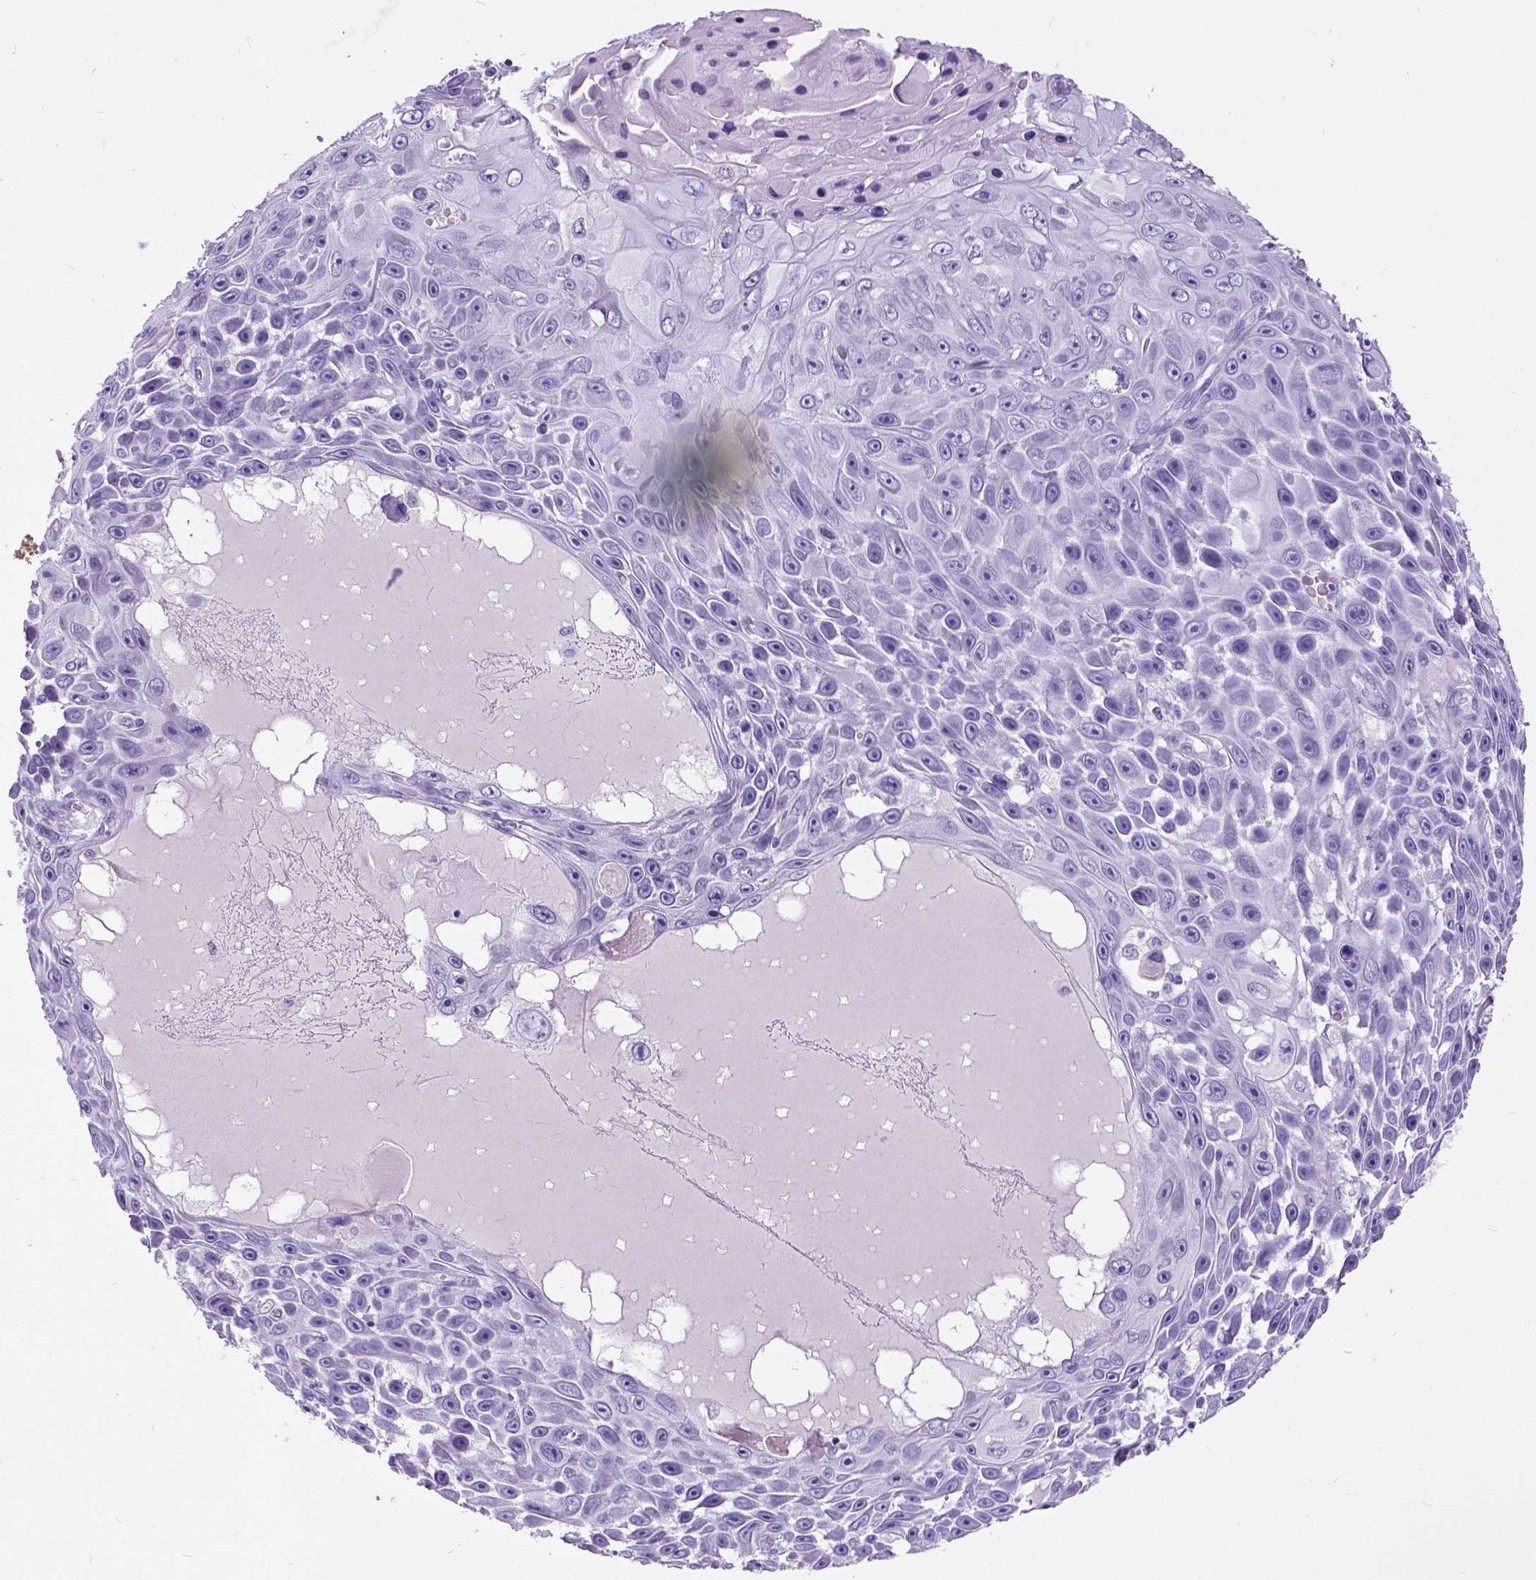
{"staining": {"intensity": "negative", "quantity": "none", "location": "none"}, "tissue": "skin cancer", "cell_type": "Tumor cells", "image_type": "cancer", "snomed": [{"axis": "morphology", "description": "Squamous cell carcinoma, NOS"}, {"axis": "topography", "description": "Skin"}], "caption": "The histopathology image reveals no significant expression in tumor cells of skin cancer (squamous cell carcinoma). Nuclei are stained in blue.", "gene": "IGF2", "patient": {"sex": "male", "age": 82}}